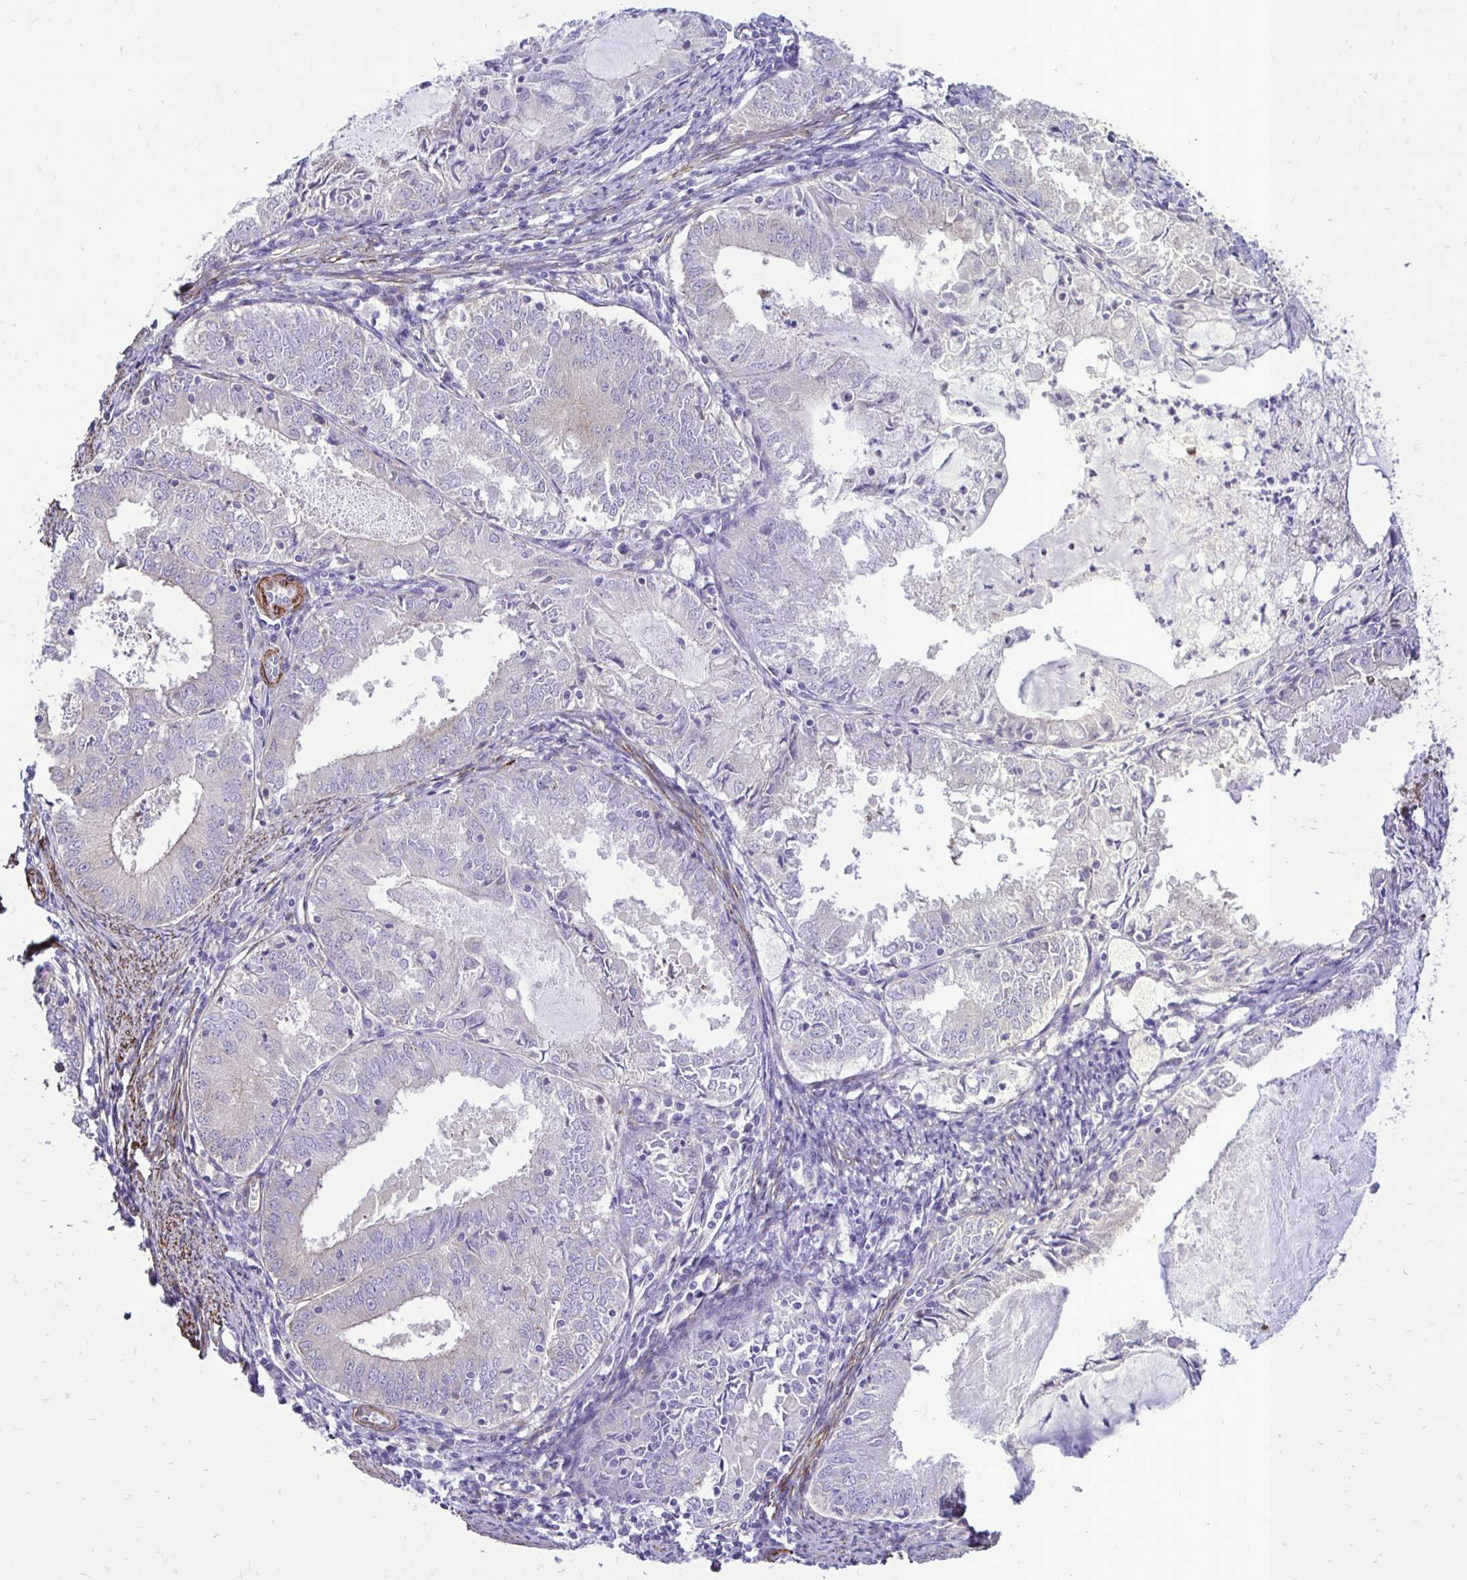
{"staining": {"intensity": "negative", "quantity": "none", "location": "none"}, "tissue": "endometrial cancer", "cell_type": "Tumor cells", "image_type": "cancer", "snomed": [{"axis": "morphology", "description": "Adenocarcinoma, NOS"}, {"axis": "topography", "description": "Endometrium"}], "caption": "Tumor cells are negative for brown protein staining in endometrial cancer. (Stains: DAB immunohistochemistry with hematoxylin counter stain, Microscopy: brightfield microscopy at high magnification).", "gene": "CTPS1", "patient": {"sex": "female", "age": 57}}